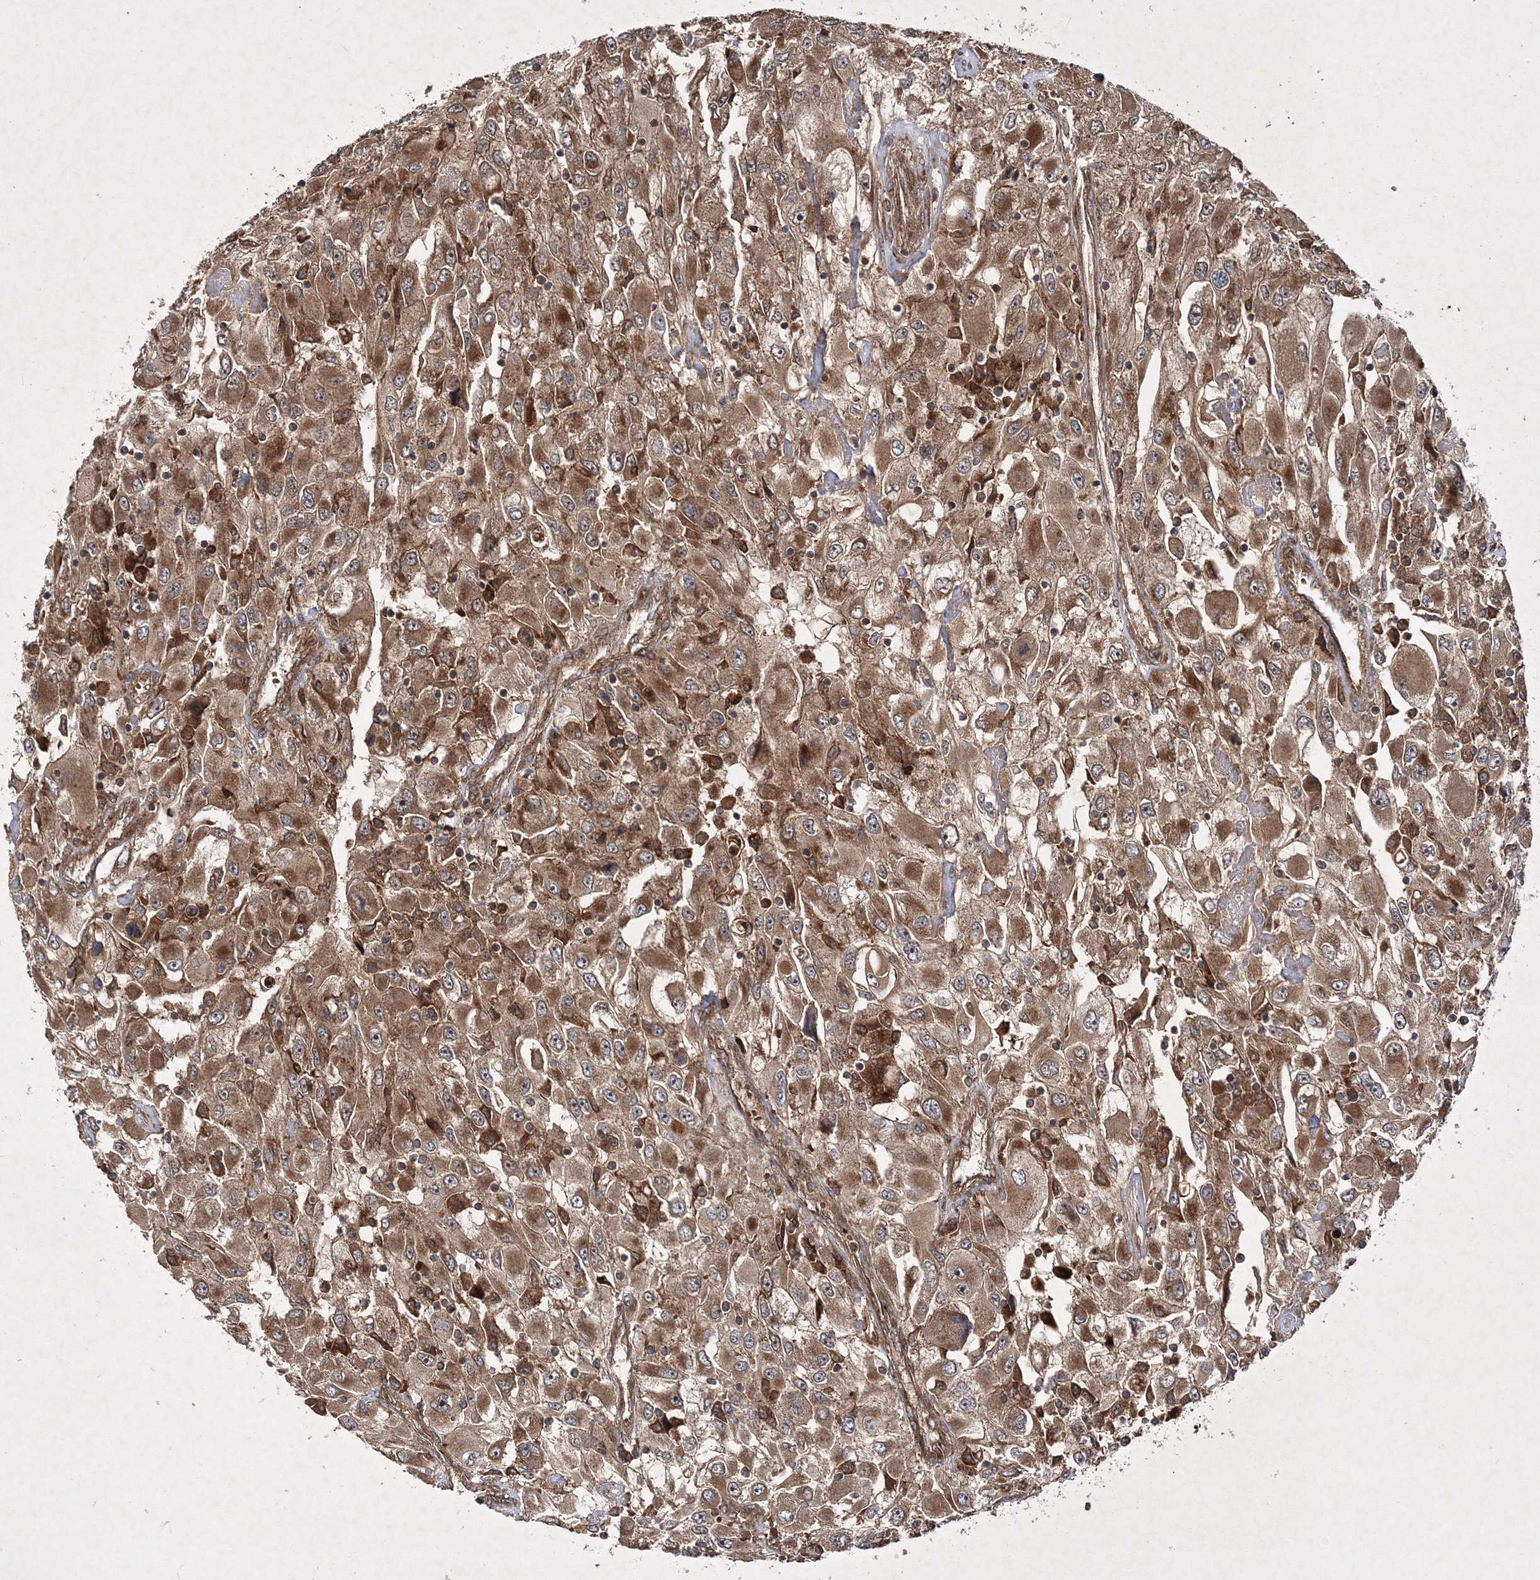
{"staining": {"intensity": "moderate", "quantity": ">75%", "location": "cytoplasmic/membranous"}, "tissue": "renal cancer", "cell_type": "Tumor cells", "image_type": "cancer", "snomed": [{"axis": "morphology", "description": "Adenocarcinoma, NOS"}, {"axis": "topography", "description": "Kidney"}], "caption": "IHC micrograph of human renal cancer (adenocarcinoma) stained for a protein (brown), which shows medium levels of moderate cytoplasmic/membranous expression in about >75% of tumor cells.", "gene": "DNAJC13", "patient": {"sex": "female", "age": 52}}